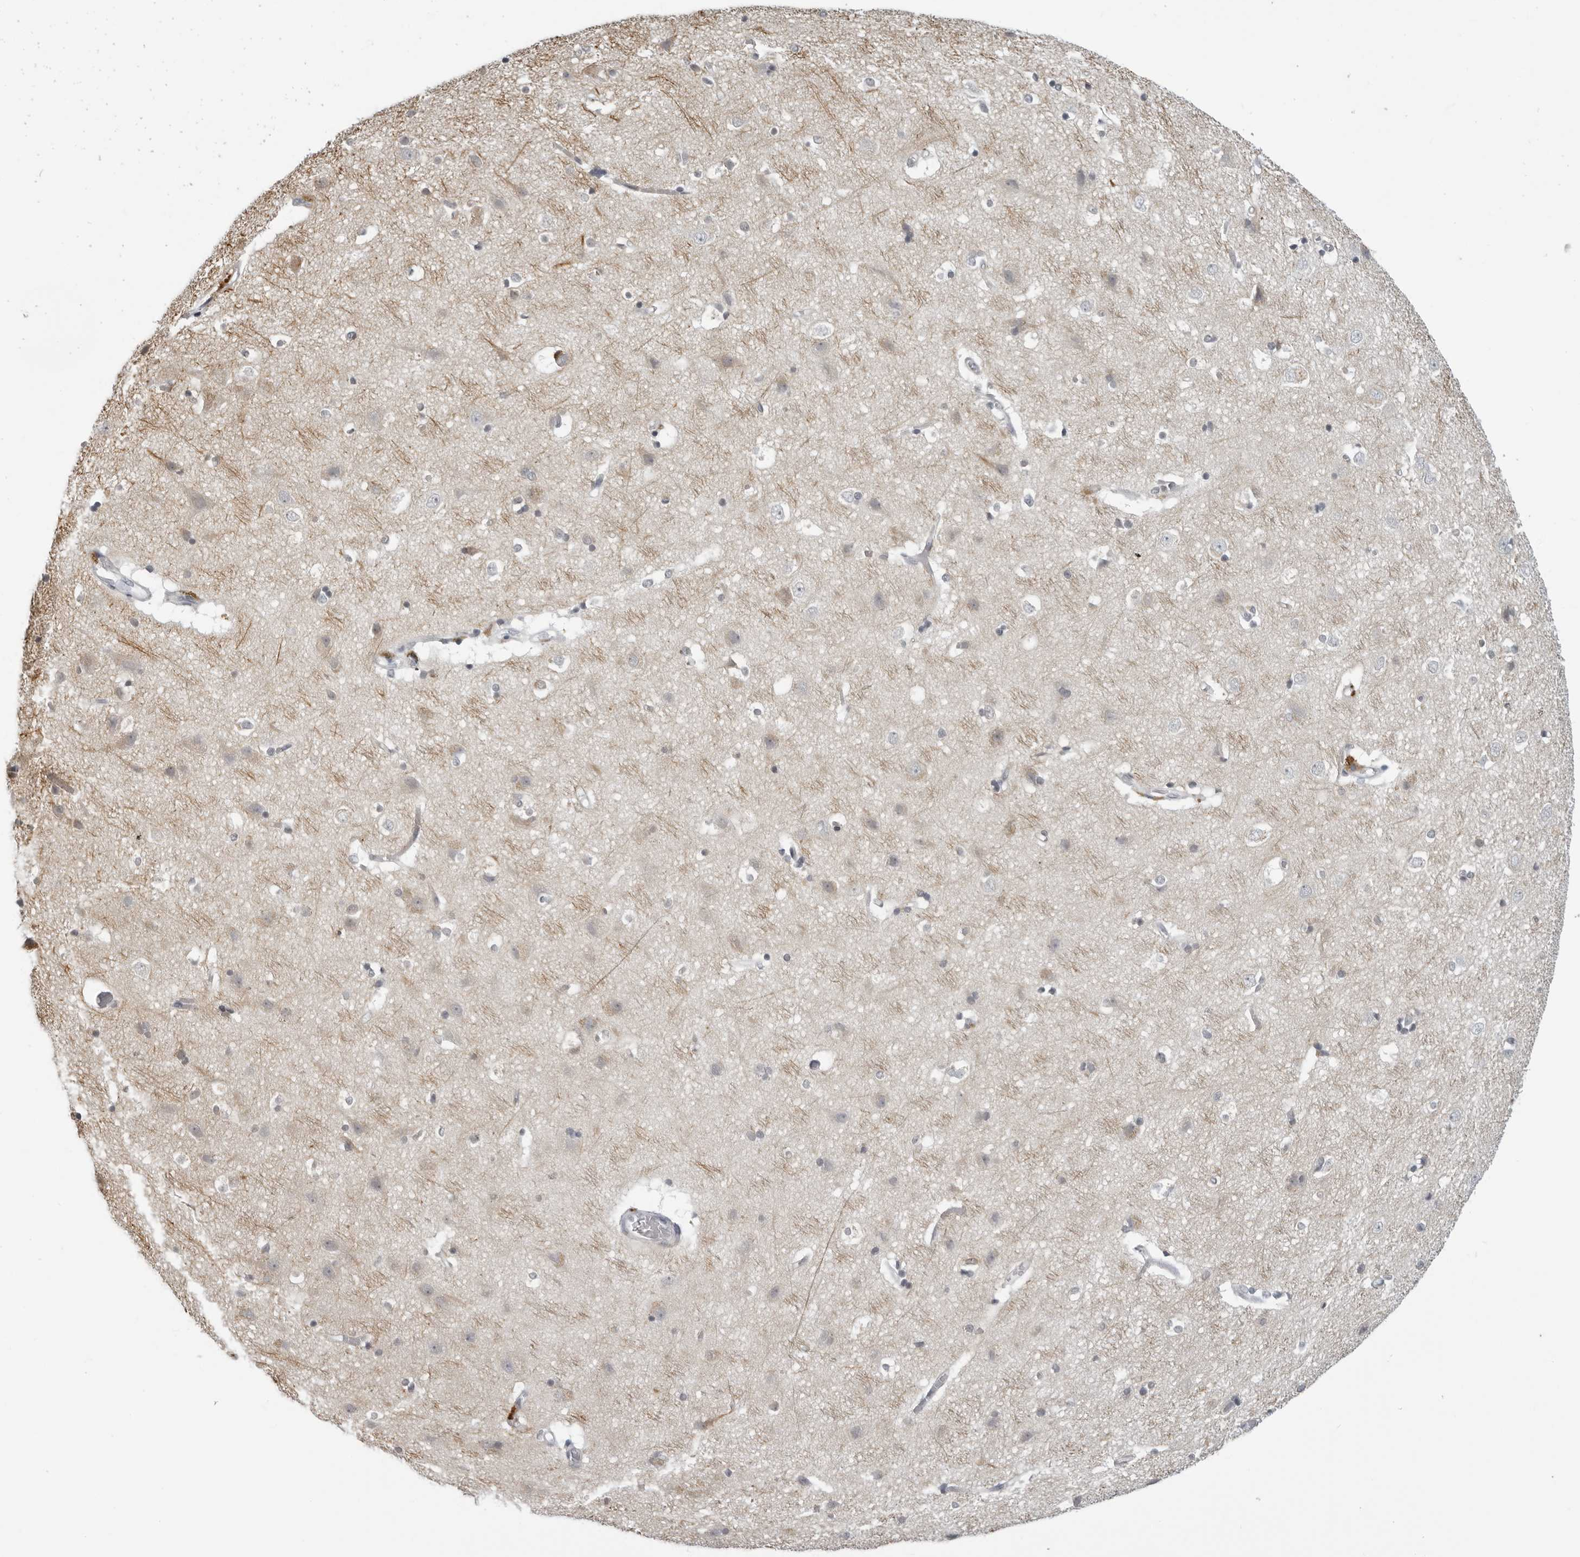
{"staining": {"intensity": "negative", "quantity": "none", "location": "none"}, "tissue": "cerebral cortex", "cell_type": "Endothelial cells", "image_type": "normal", "snomed": [{"axis": "morphology", "description": "Normal tissue, NOS"}, {"axis": "topography", "description": "Cerebral cortex"}], "caption": "A histopathology image of human cerebral cortex is negative for staining in endothelial cells. Brightfield microscopy of immunohistochemistry (IHC) stained with DAB (3,3'-diaminobenzidine) (brown) and hematoxylin (blue), captured at high magnification.", "gene": "OPLAH", "patient": {"sex": "male", "age": 54}}